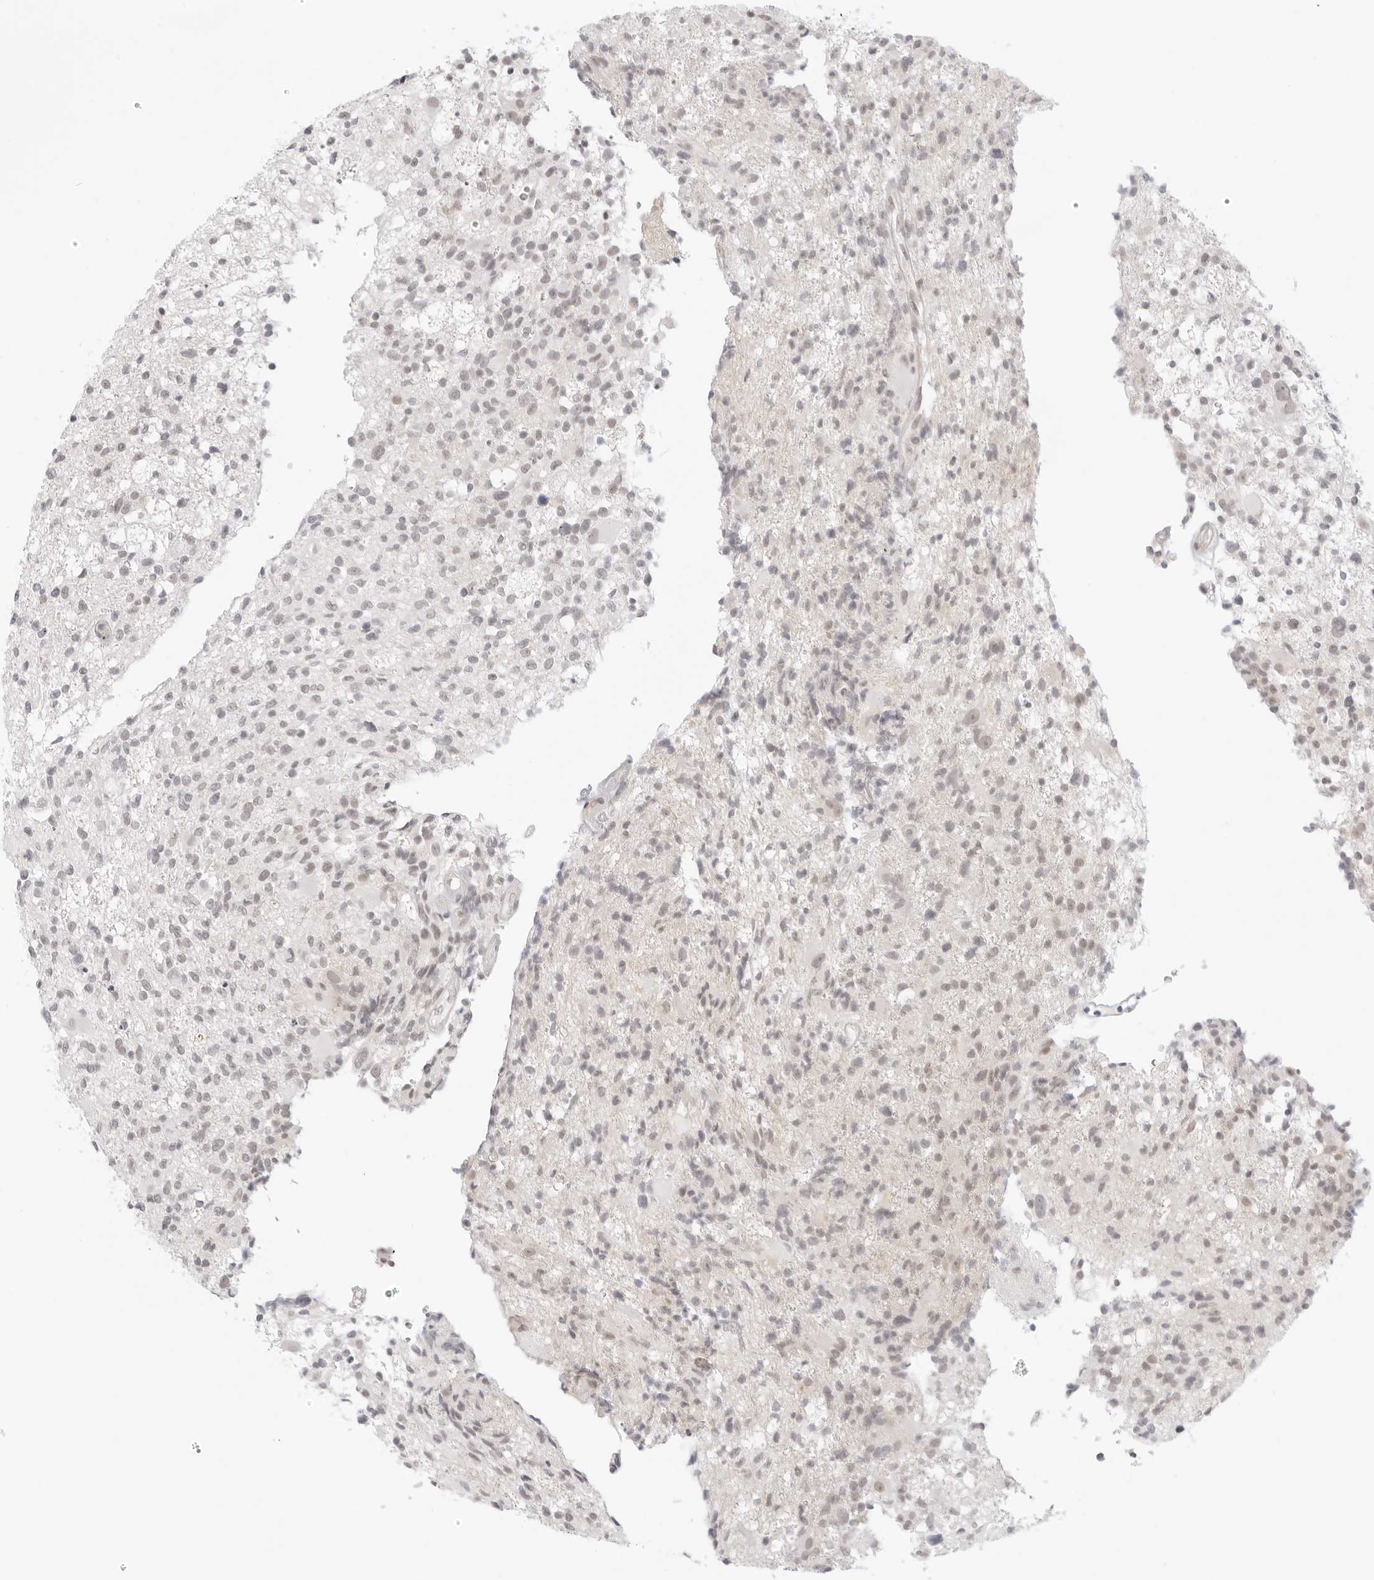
{"staining": {"intensity": "weak", "quantity": ">75%", "location": "nuclear"}, "tissue": "glioma", "cell_type": "Tumor cells", "image_type": "cancer", "snomed": [{"axis": "morphology", "description": "Glioma, malignant, High grade"}, {"axis": "morphology", "description": "Glioblastoma, NOS"}, {"axis": "topography", "description": "Brain"}], "caption": "Malignant high-grade glioma was stained to show a protein in brown. There is low levels of weak nuclear staining in about >75% of tumor cells. Ihc stains the protein of interest in brown and the nuclei are stained blue.", "gene": "MED18", "patient": {"sex": "male", "age": 60}}